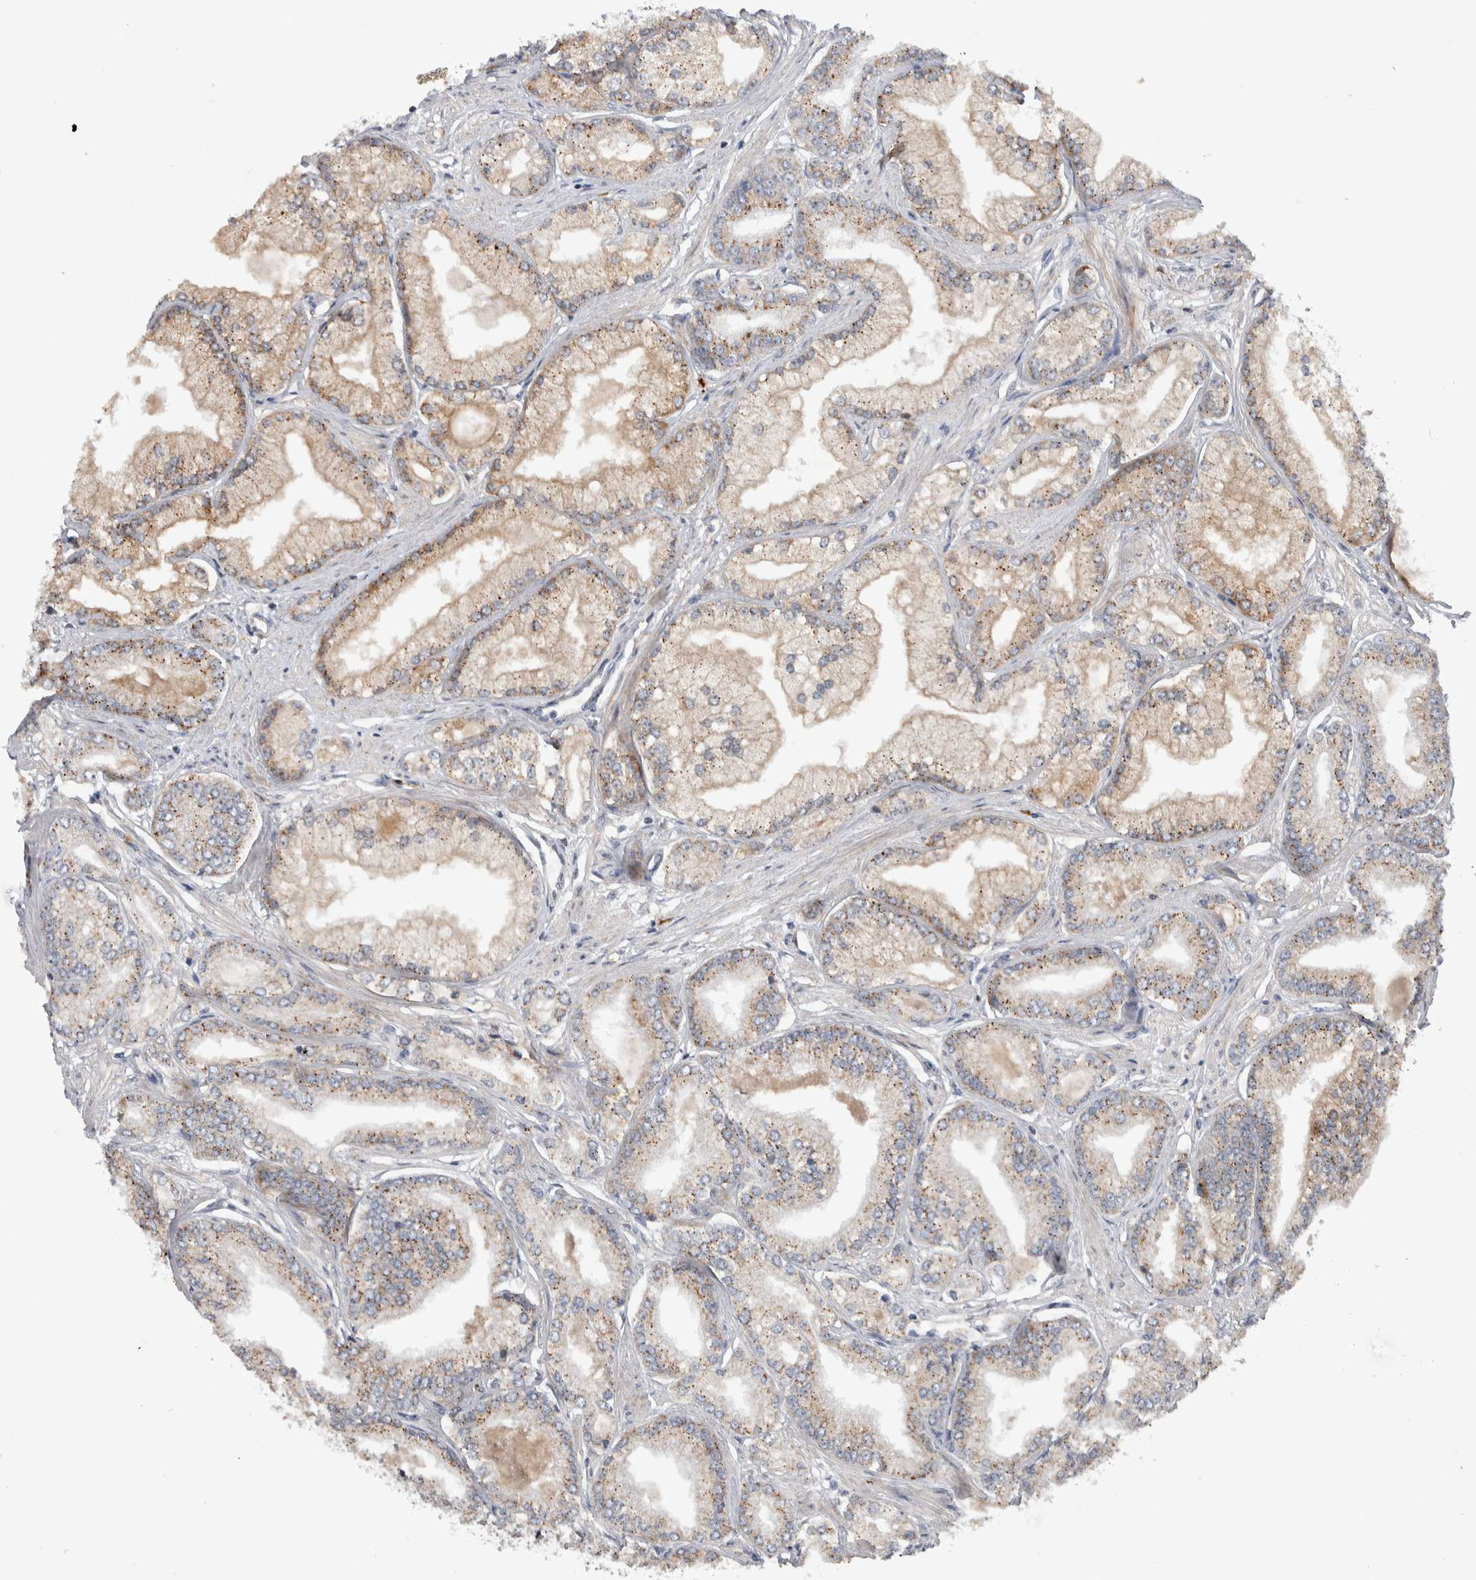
{"staining": {"intensity": "moderate", "quantity": ">75%", "location": "cytoplasmic/membranous"}, "tissue": "prostate cancer", "cell_type": "Tumor cells", "image_type": "cancer", "snomed": [{"axis": "morphology", "description": "Adenocarcinoma, Low grade"}, {"axis": "topography", "description": "Prostate"}], "caption": "Approximately >75% of tumor cells in human prostate adenocarcinoma (low-grade) exhibit moderate cytoplasmic/membranous protein positivity as visualized by brown immunohistochemical staining.", "gene": "FAM83G", "patient": {"sex": "male", "age": 52}}